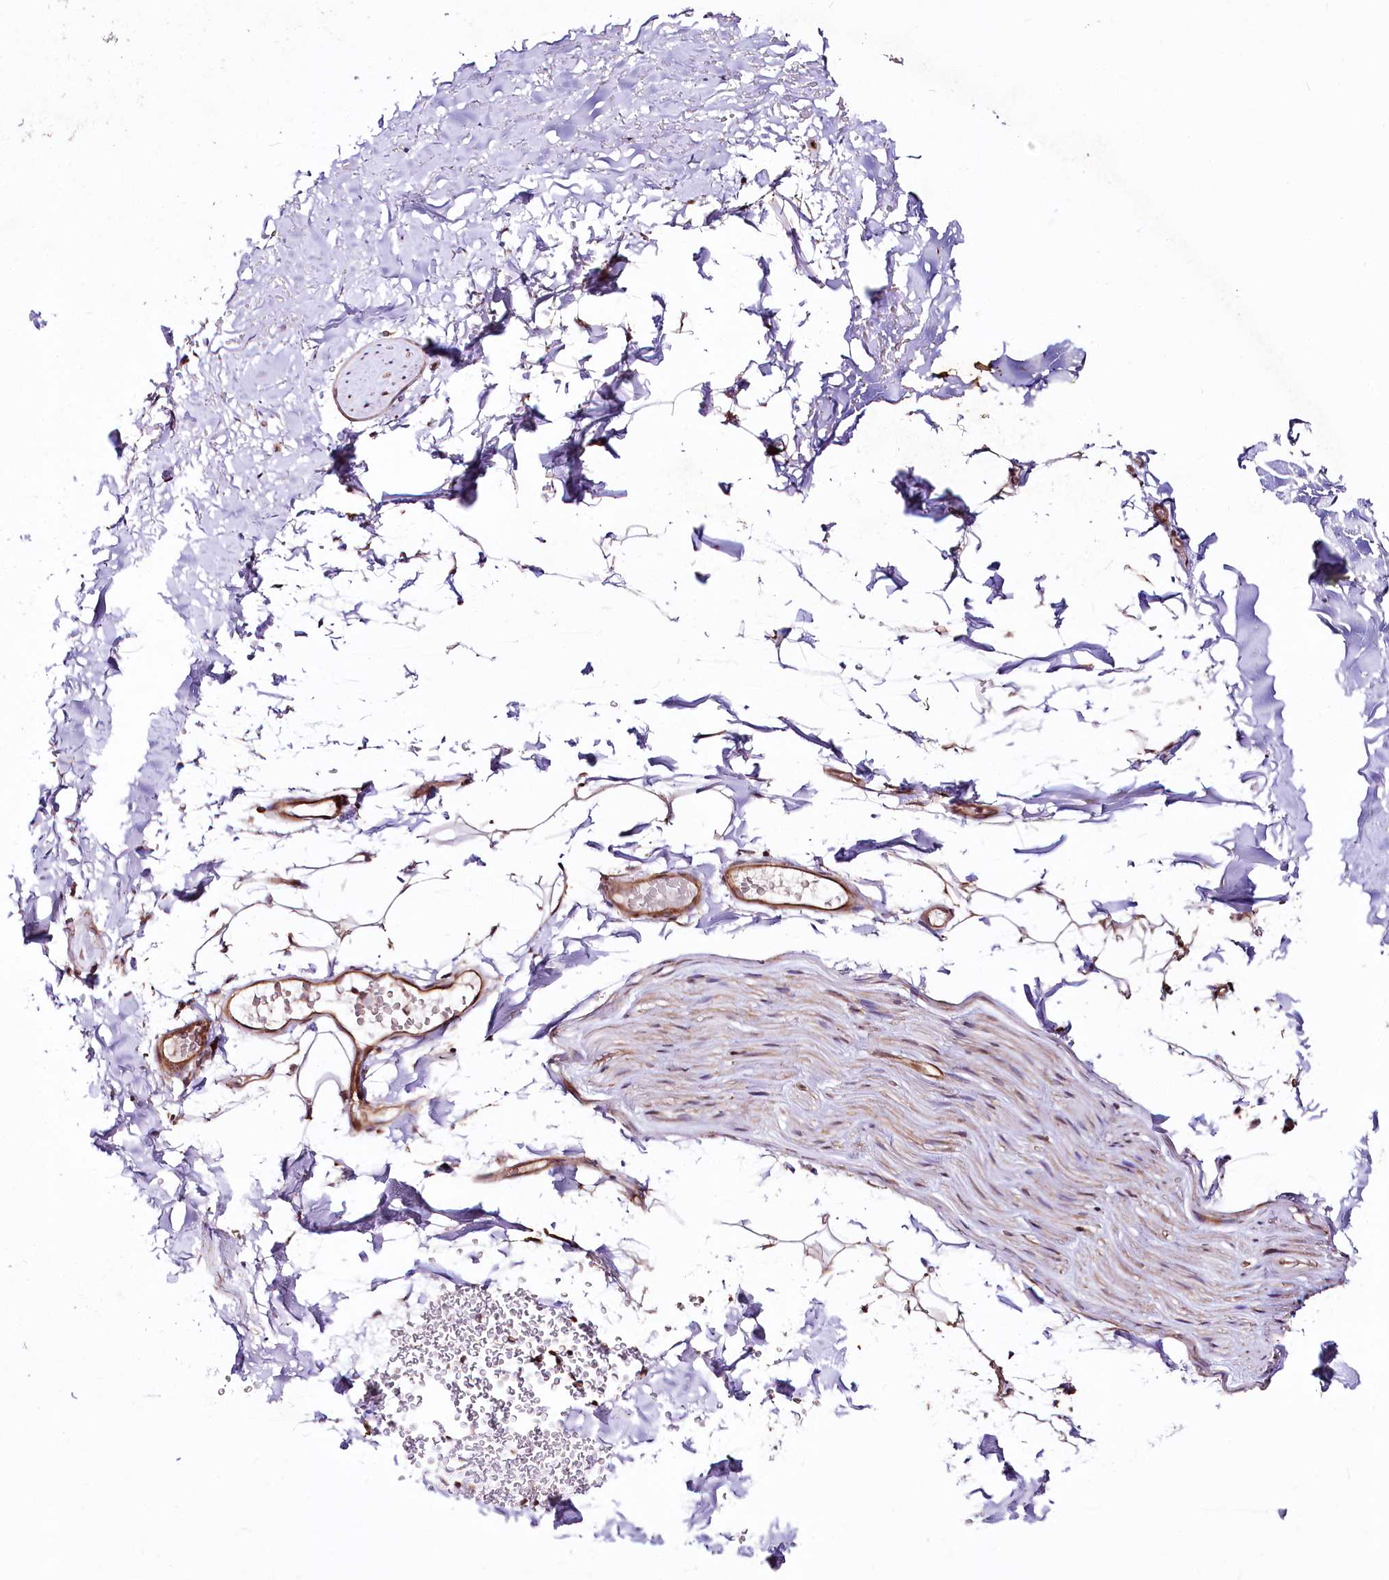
{"staining": {"intensity": "negative", "quantity": "none", "location": "none"}, "tissue": "adipose tissue", "cell_type": "Adipocytes", "image_type": "normal", "snomed": [{"axis": "morphology", "description": "Normal tissue, NOS"}, {"axis": "topography", "description": "Cartilage tissue"}, {"axis": "topography", "description": "Bronchus"}], "caption": "High power microscopy image of an IHC photomicrograph of normal adipose tissue, revealing no significant positivity in adipocytes.", "gene": "PHLDB1", "patient": {"sex": "female", "age": 73}}